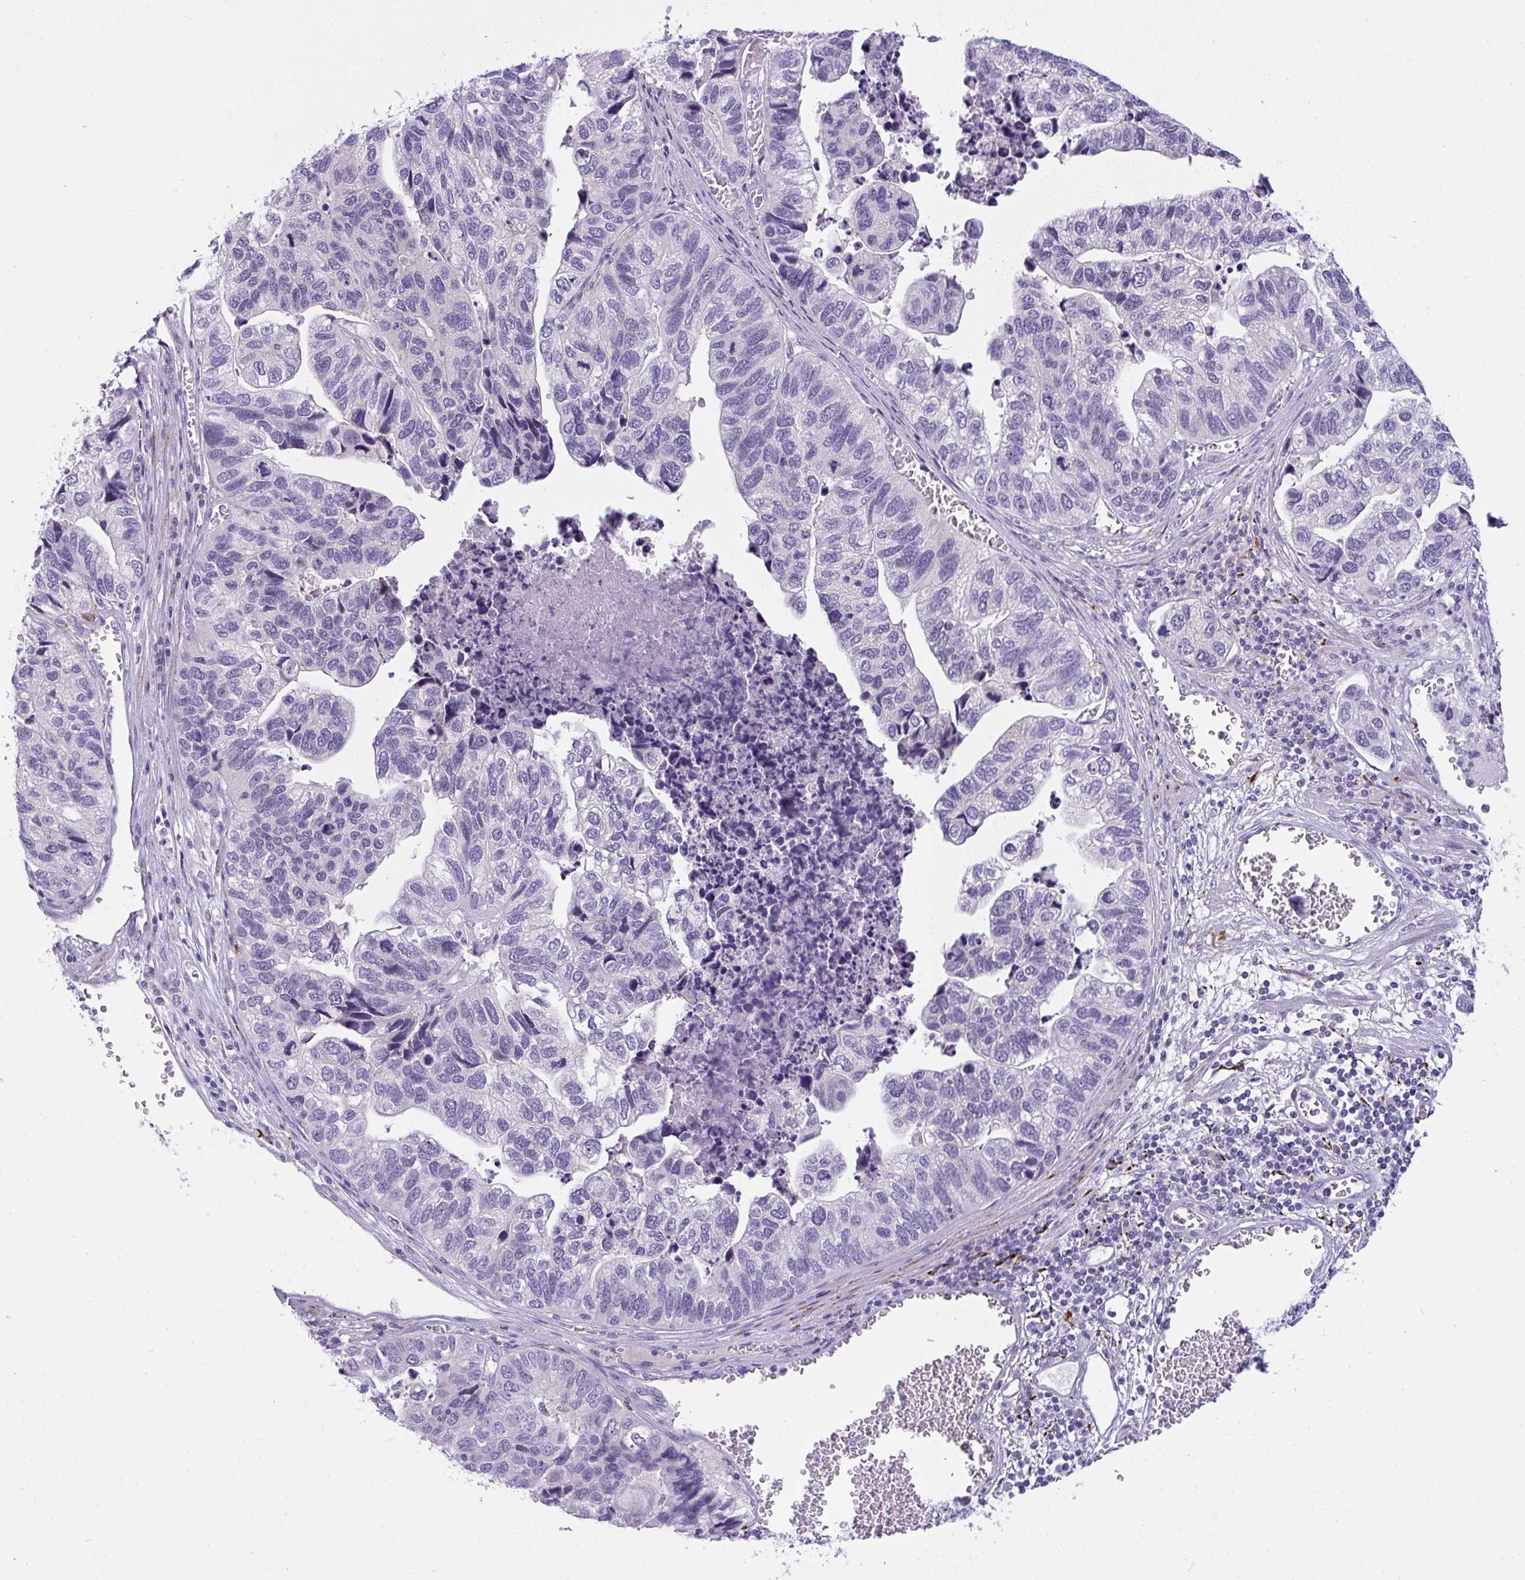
{"staining": {"intensity": "negative", "quantity": "none", "location": "none"}, "tissue": "stomach cancer", "cell_type": "Tumor cells", "image_type": "cancer", "snomed": [{"axis": "morphology", "description": "Adenocarcinoma, NOS"}, {"axis": "topography", "description": "Stomach, upper"}], "caption": "Adenocarcinoma (stomach) stained for a protein using immunohistochemistry (IHC) shows no expression tumor cells.", "gene": "SEMA6B", "patient": {"sex": "female", "age": 67}}